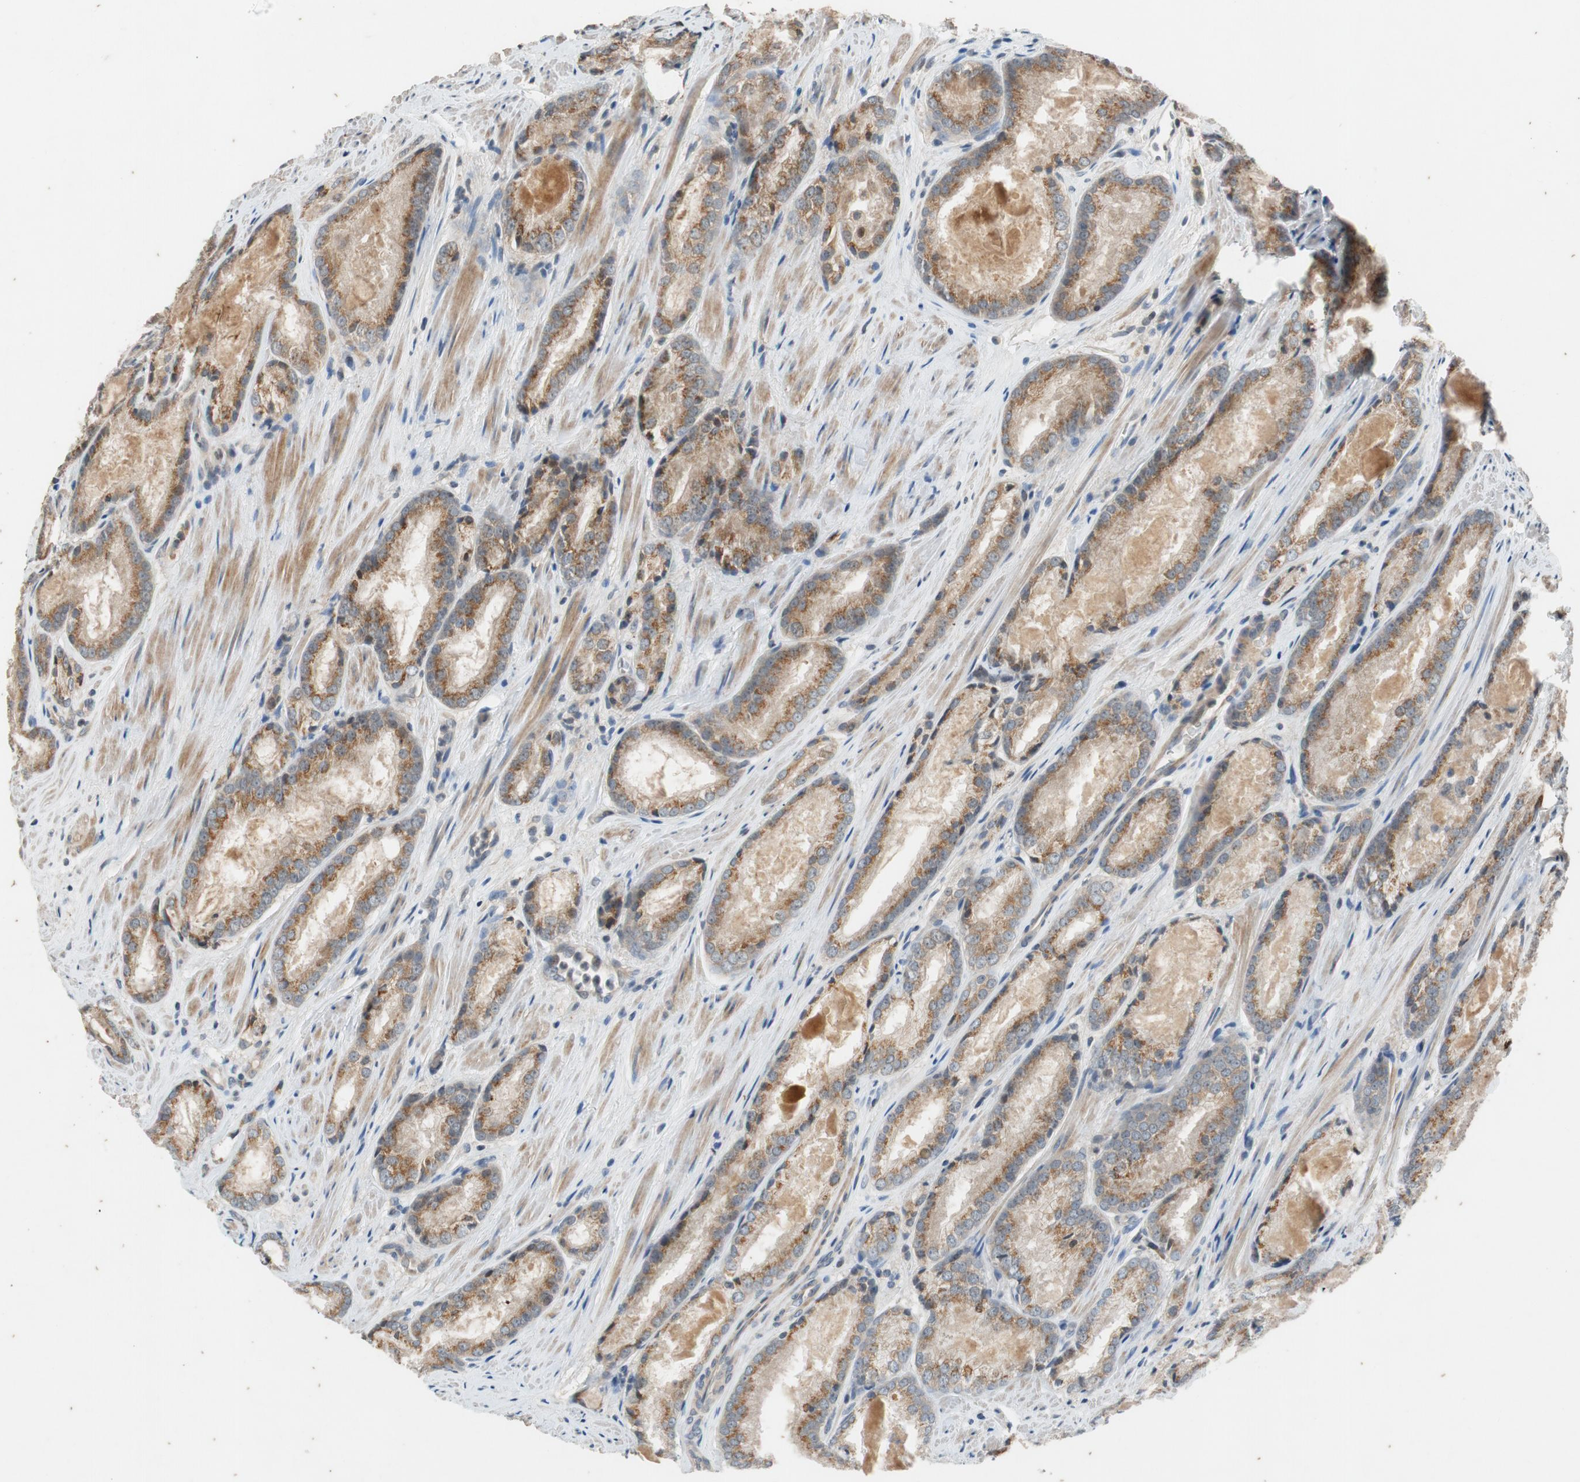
{"staining": {"intensity": "moderate", "quantity": ">75%", "location": "cytoplasmic/membranous"}, "tissue": "prostate cancer", "cell_type": "Tumor cells", "image_type": "cancer", "snomed": [{"axis": "morphology", "description": "Adenocarcinoma, Low grade"}, {"axis": "topography", "description": "Prostate"}], "caption": "This histopathology image demonstrates IHC staining of human prostate cancer, with medium moderate cytoplasmic/membranous expression in about >75% of tumor cells.", "gene": "ATP2C1", "patient": {"sex": "male", "age": 64}}